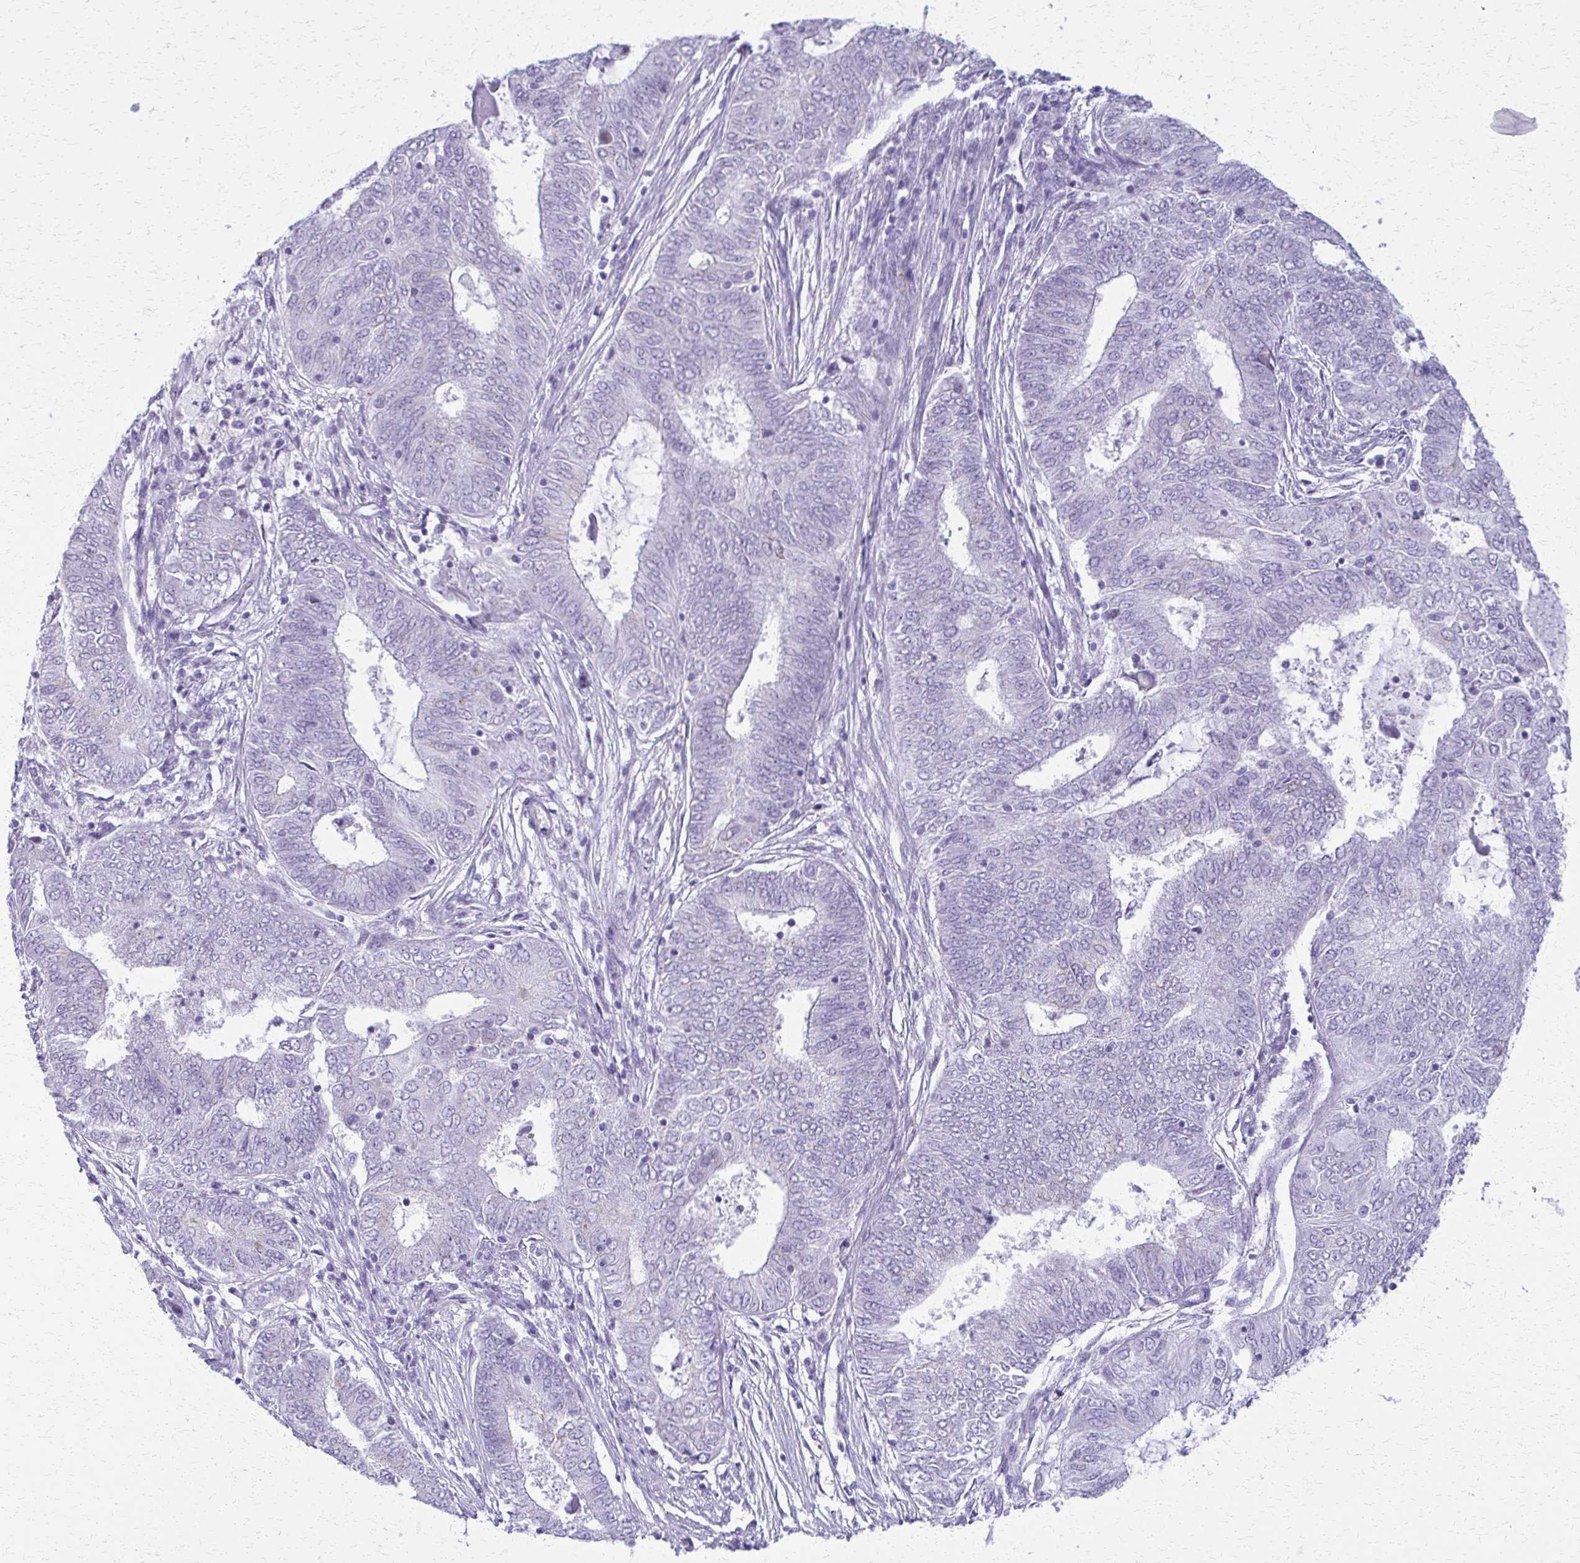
{"staining": {"intensity": "negative", "quantity": "none", "location": "none"}, "tissue": "endometrial cancer", "cell_type": "Tumor cells", "image_type": "cancer", "snomed": [{"axis": "morphology", "description": "Adenocarcinoma, NOS"}, {"axis": "topography", "description": "Endometrium"}], "caption": "Protein analysis of endometrial adenocarcinoma exhibits no significant staining in tumor cells.", "gene": "FAM162B", "patient": {"sex": "female", "age": 62}}